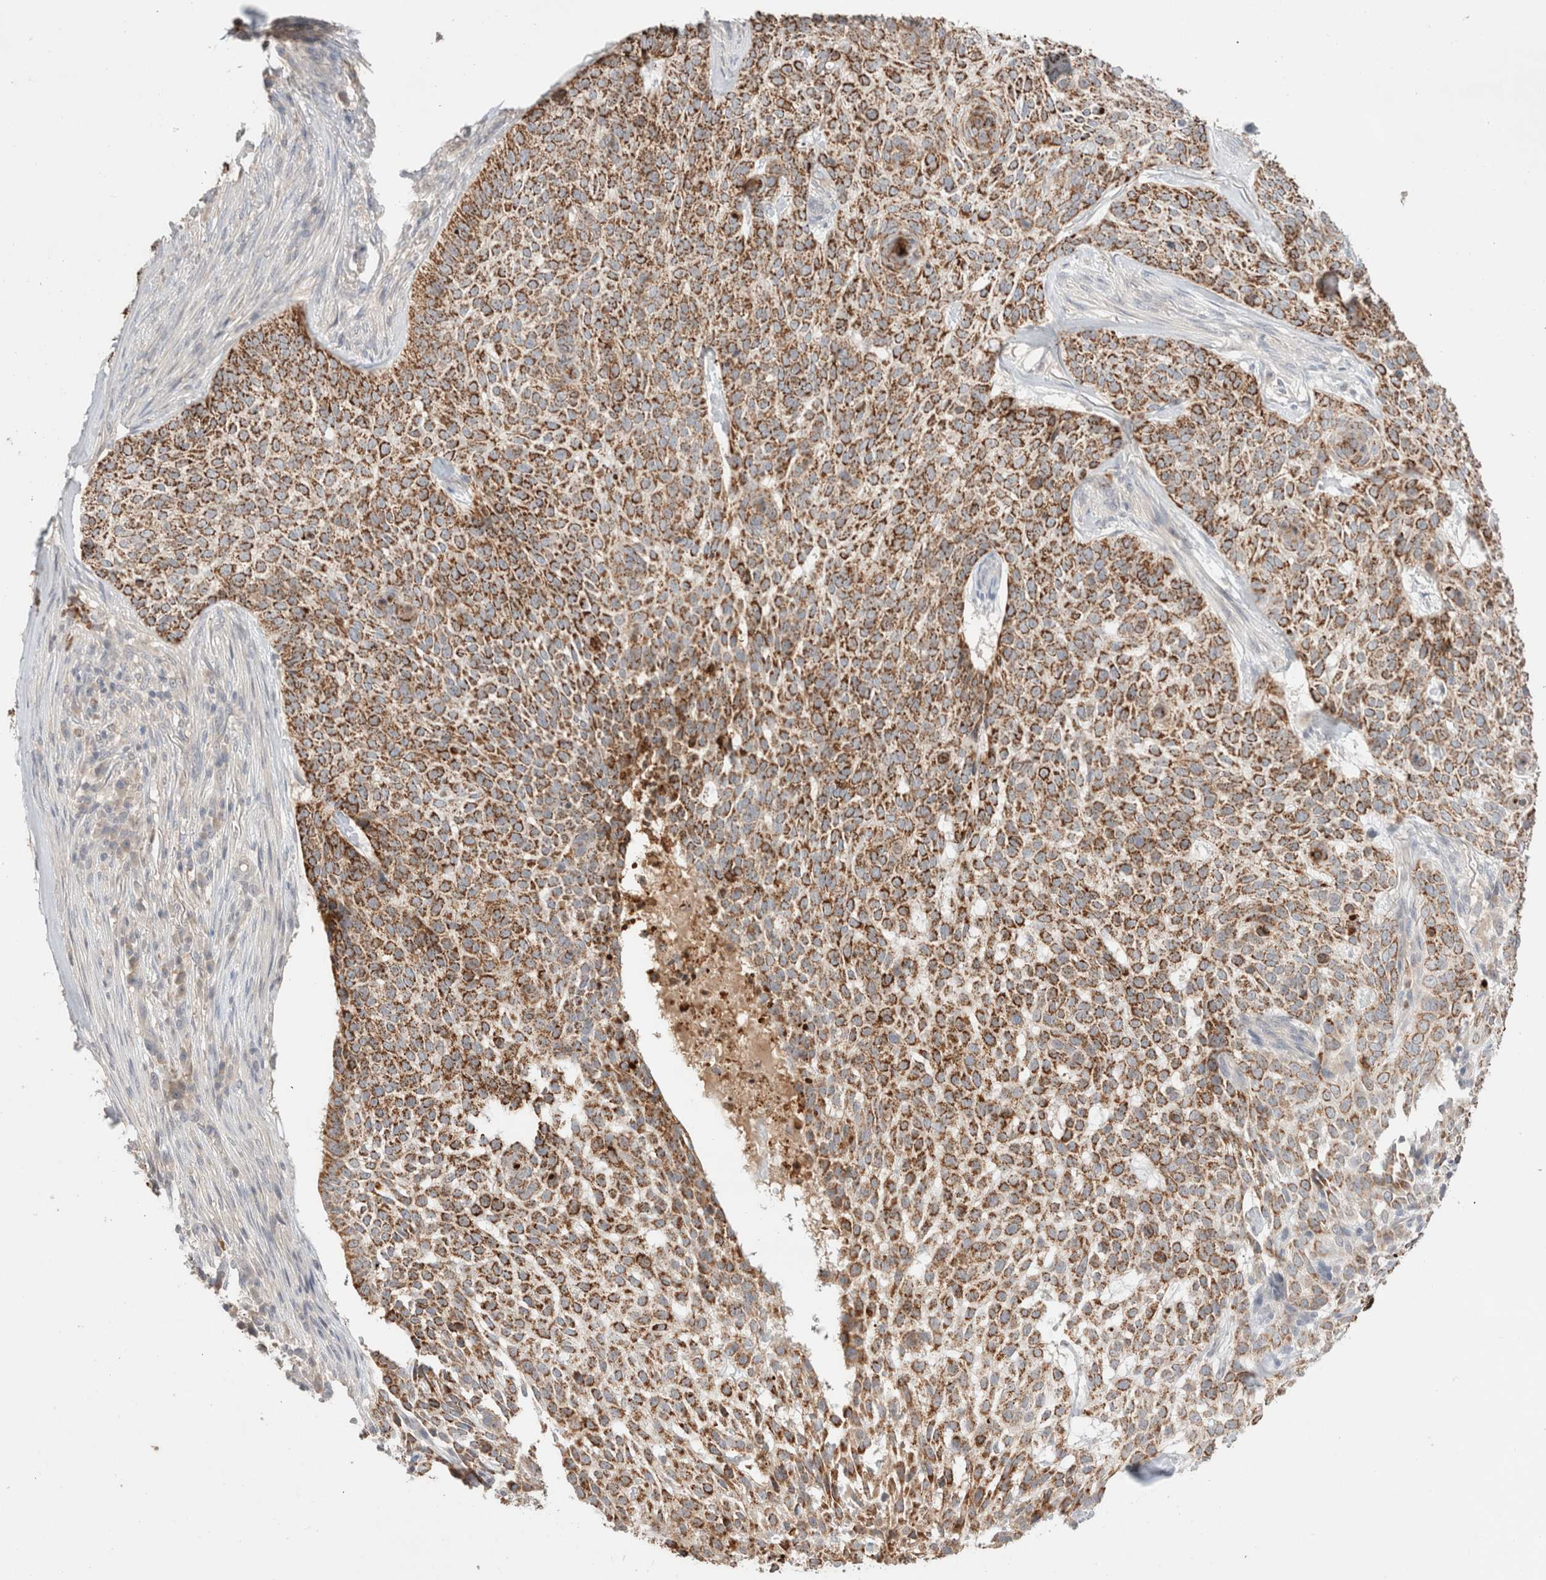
{"staining": {"intensity": "strong", "quantity": ">75%", "location": "cytoplasmic/membranous"}, "tissue": "skin cancer", "cell_type": "Tumor cells", "image_type": "cancer", "snomed": [{"axis": "morphology", "description": "Basal cell carcinoma"}, {"axis": "topography", "description": "Skin"}], "caption": "The image demonstrates immunohistochemical staining of skin cancer (basal cell carcinoma). There is strong cytoplasmic/membranous staining is seen in about >75% of tumor cells. (Brightfield microscopy of DAB IHC at high magnification).", "gene": "TRIM41", "patient": {"sex": "female", "age": 64}}